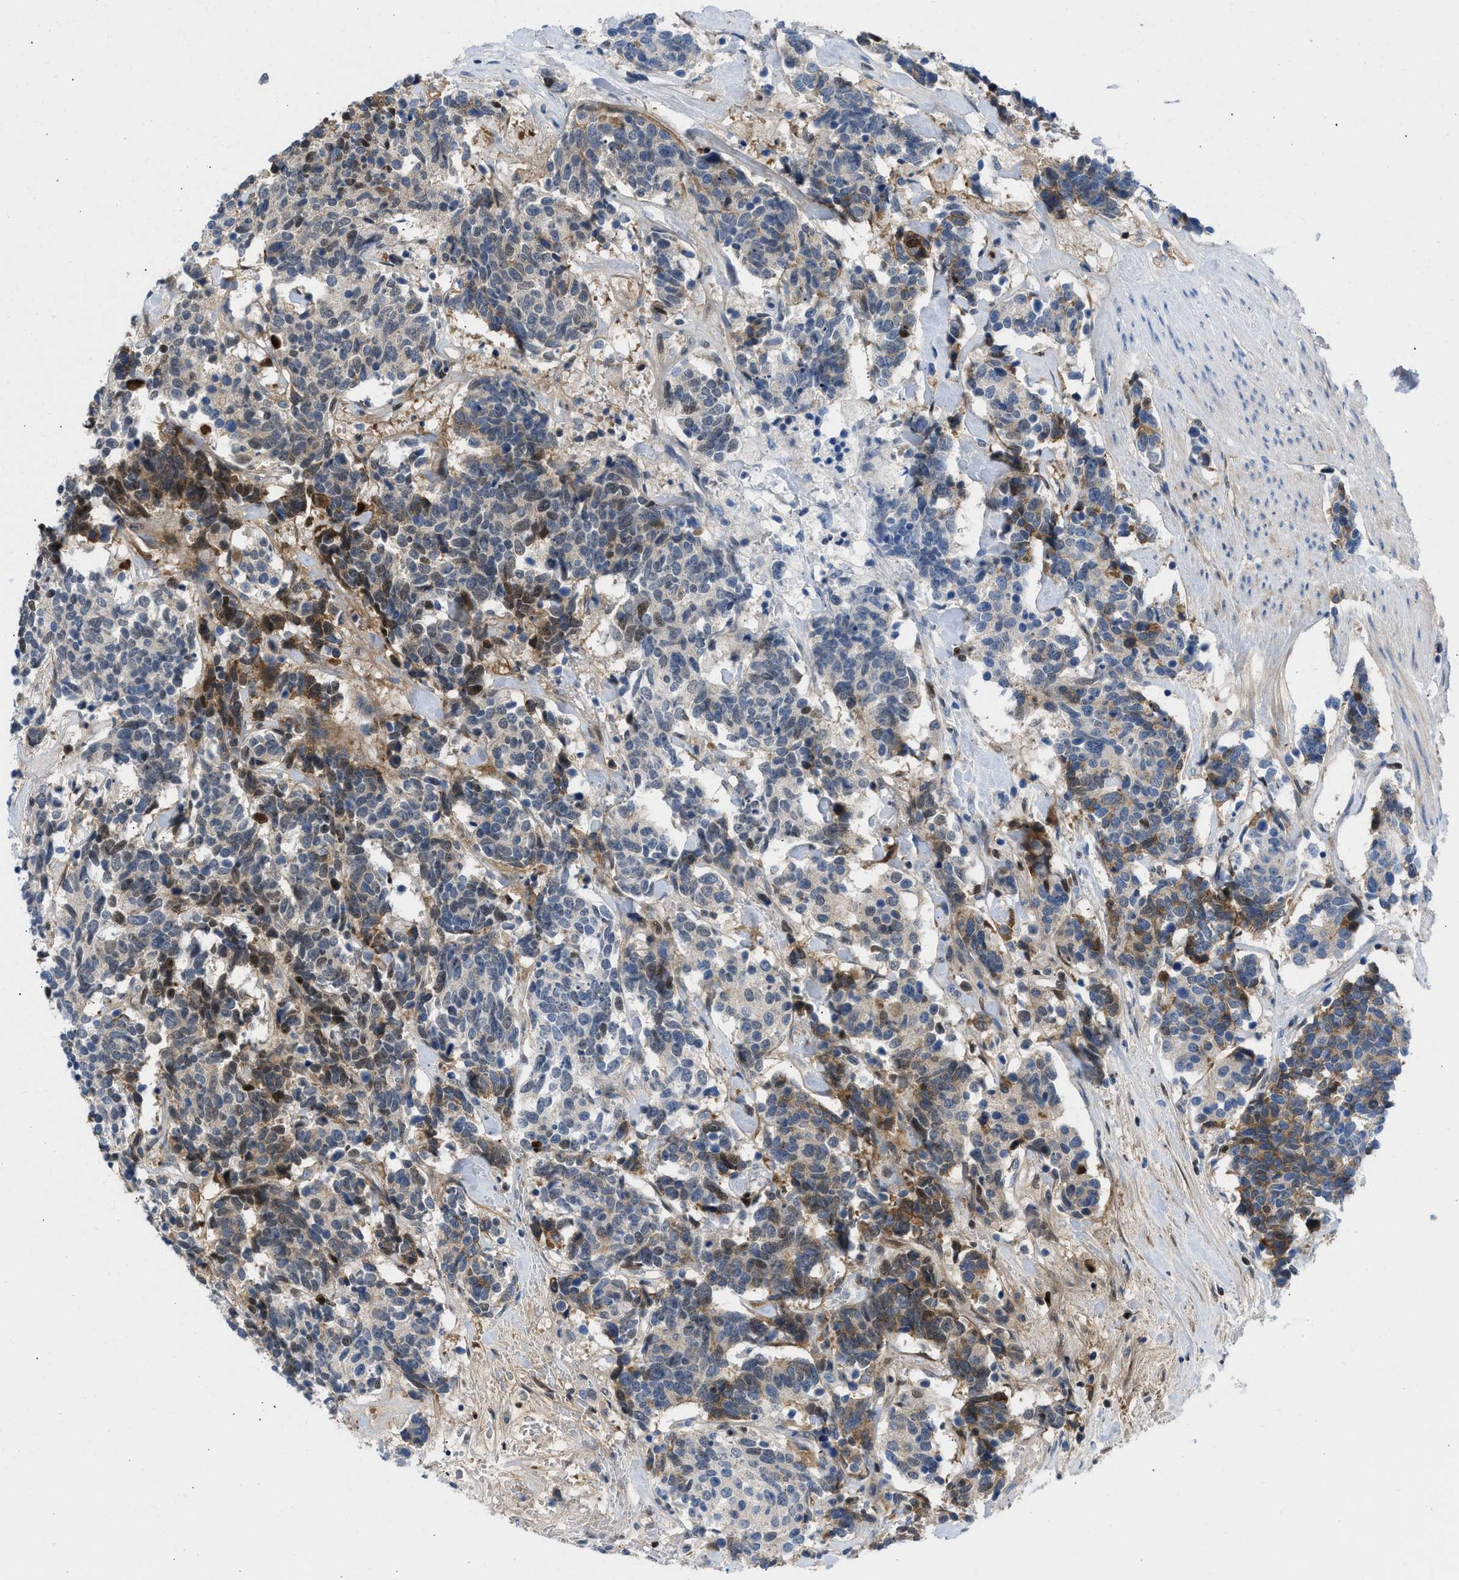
{"staining": {"intensity": "moderate", "quantity": "25%-75%", "location": "cytoplasmic/membranous,nuclear"}, "tissue": "carcinoid", "cell_type": "Tumor cells", "image_type": "cancer", "snomed": [{"axis": "morphology", "description": "Carcinoma, NOS"}, {"axis": "morphology", "description": "Carcinoid, malignant, NOS"}, {"axis": "topography", "description": "Urinary bladder"}], "caption": "Brown immunohistochemical staining in human carcinoma exhibits moderate cytoplasmic/membranous and nuclear staining in about 25%-75% of tumor cells.", "gene": "LEF1", "patient": {"sex": "male", "age": 57}}